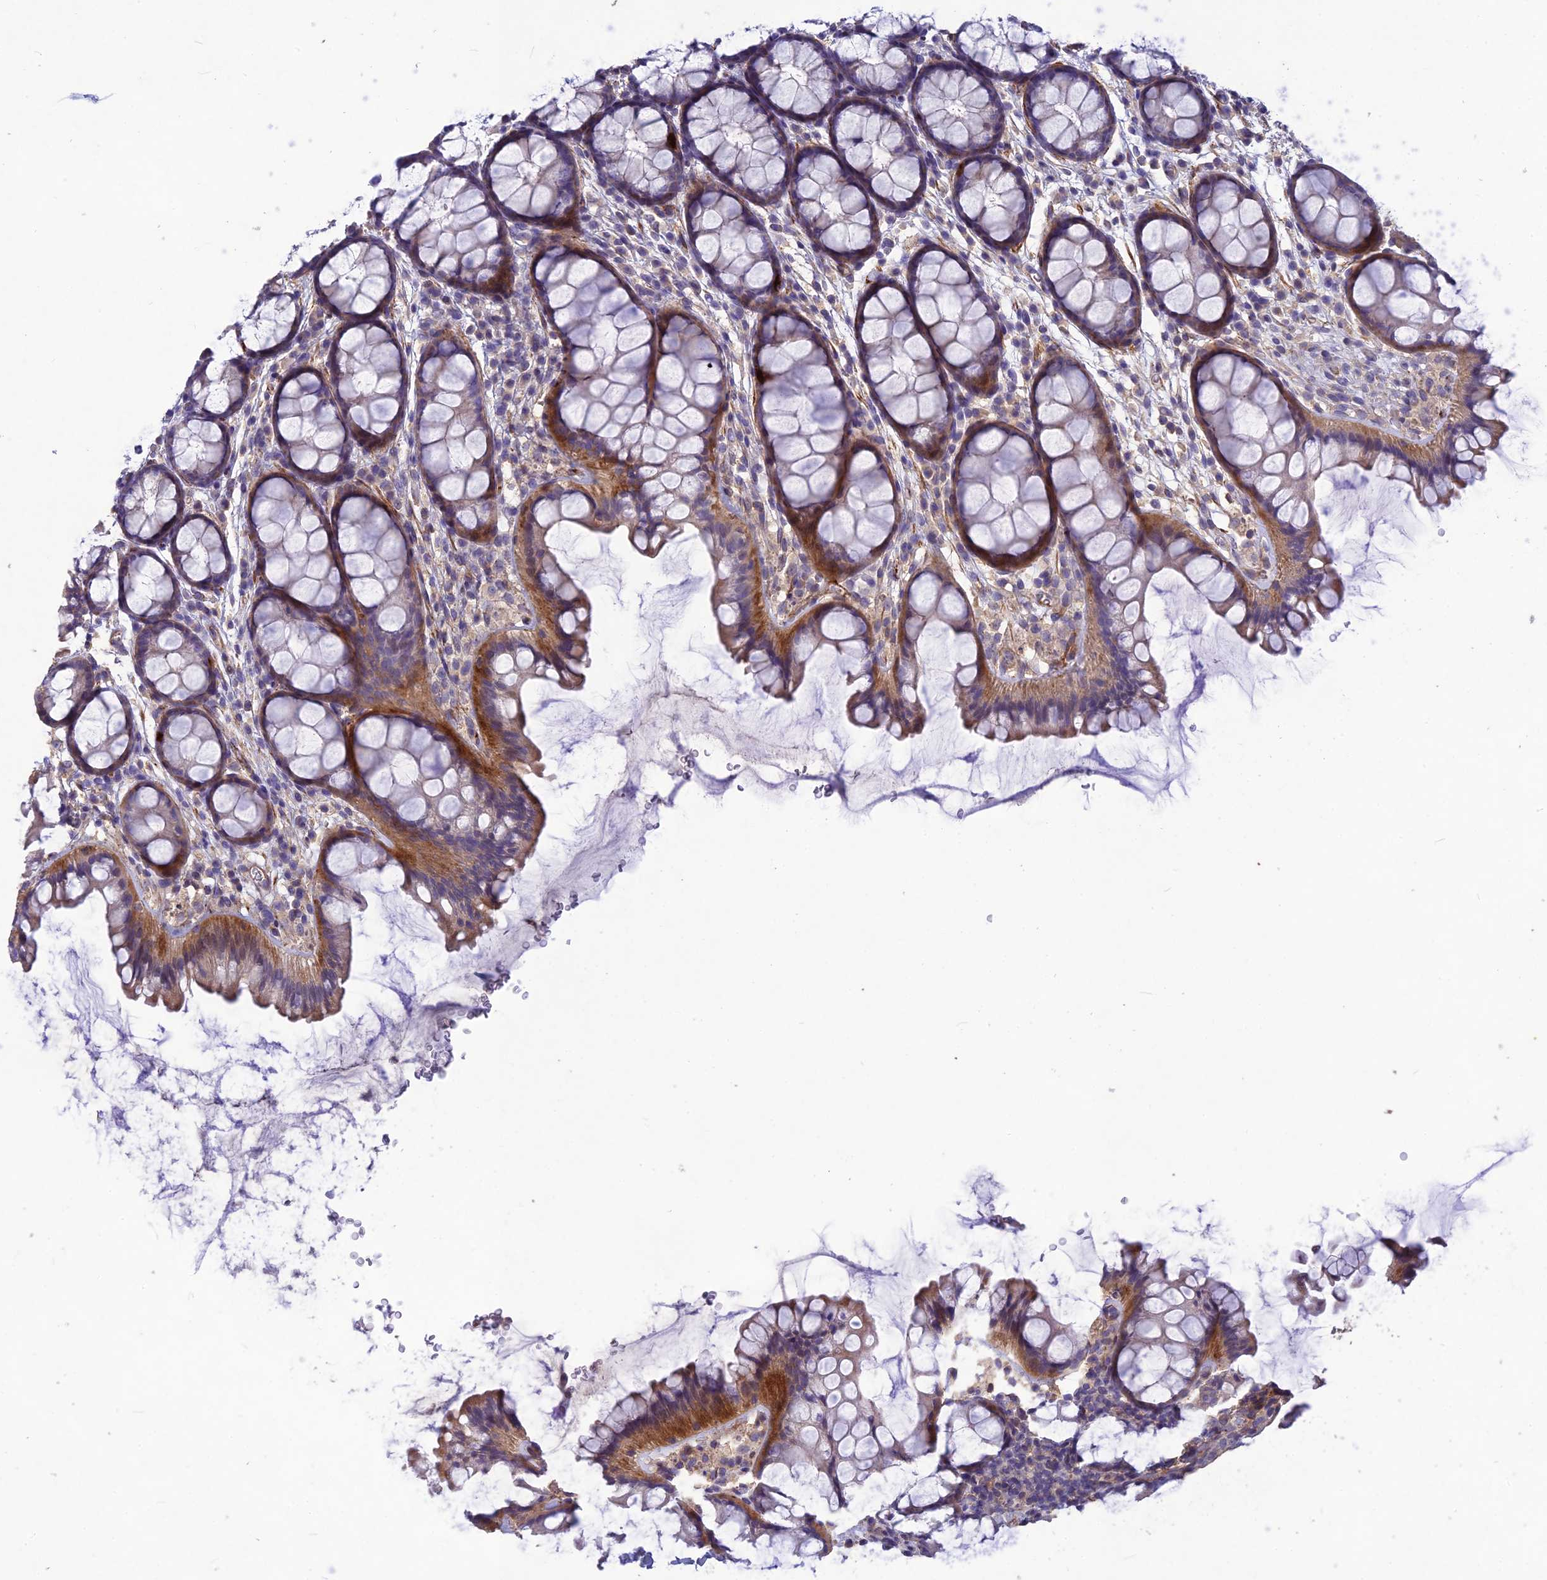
{"staining": {"intensity": "moderate", "quantity": ">75%", "location": "cytoplasmic/membranous"}, "tissue": "colon", "cell_type": "Endothelial cells", "image_type": "normal", "snomed": [{"axis": "morphology", "description": "Normal tissue, NOS"}, {"axis": "topography", "description": "Colon"}], "caption": "A medium amount of moderate cytoplasmic/membranous staining is appreciated in approximately >75% of endothelial cells in benign colon.", "gene": "CLUH", "patient": {"sex": "female", "age": 82}}